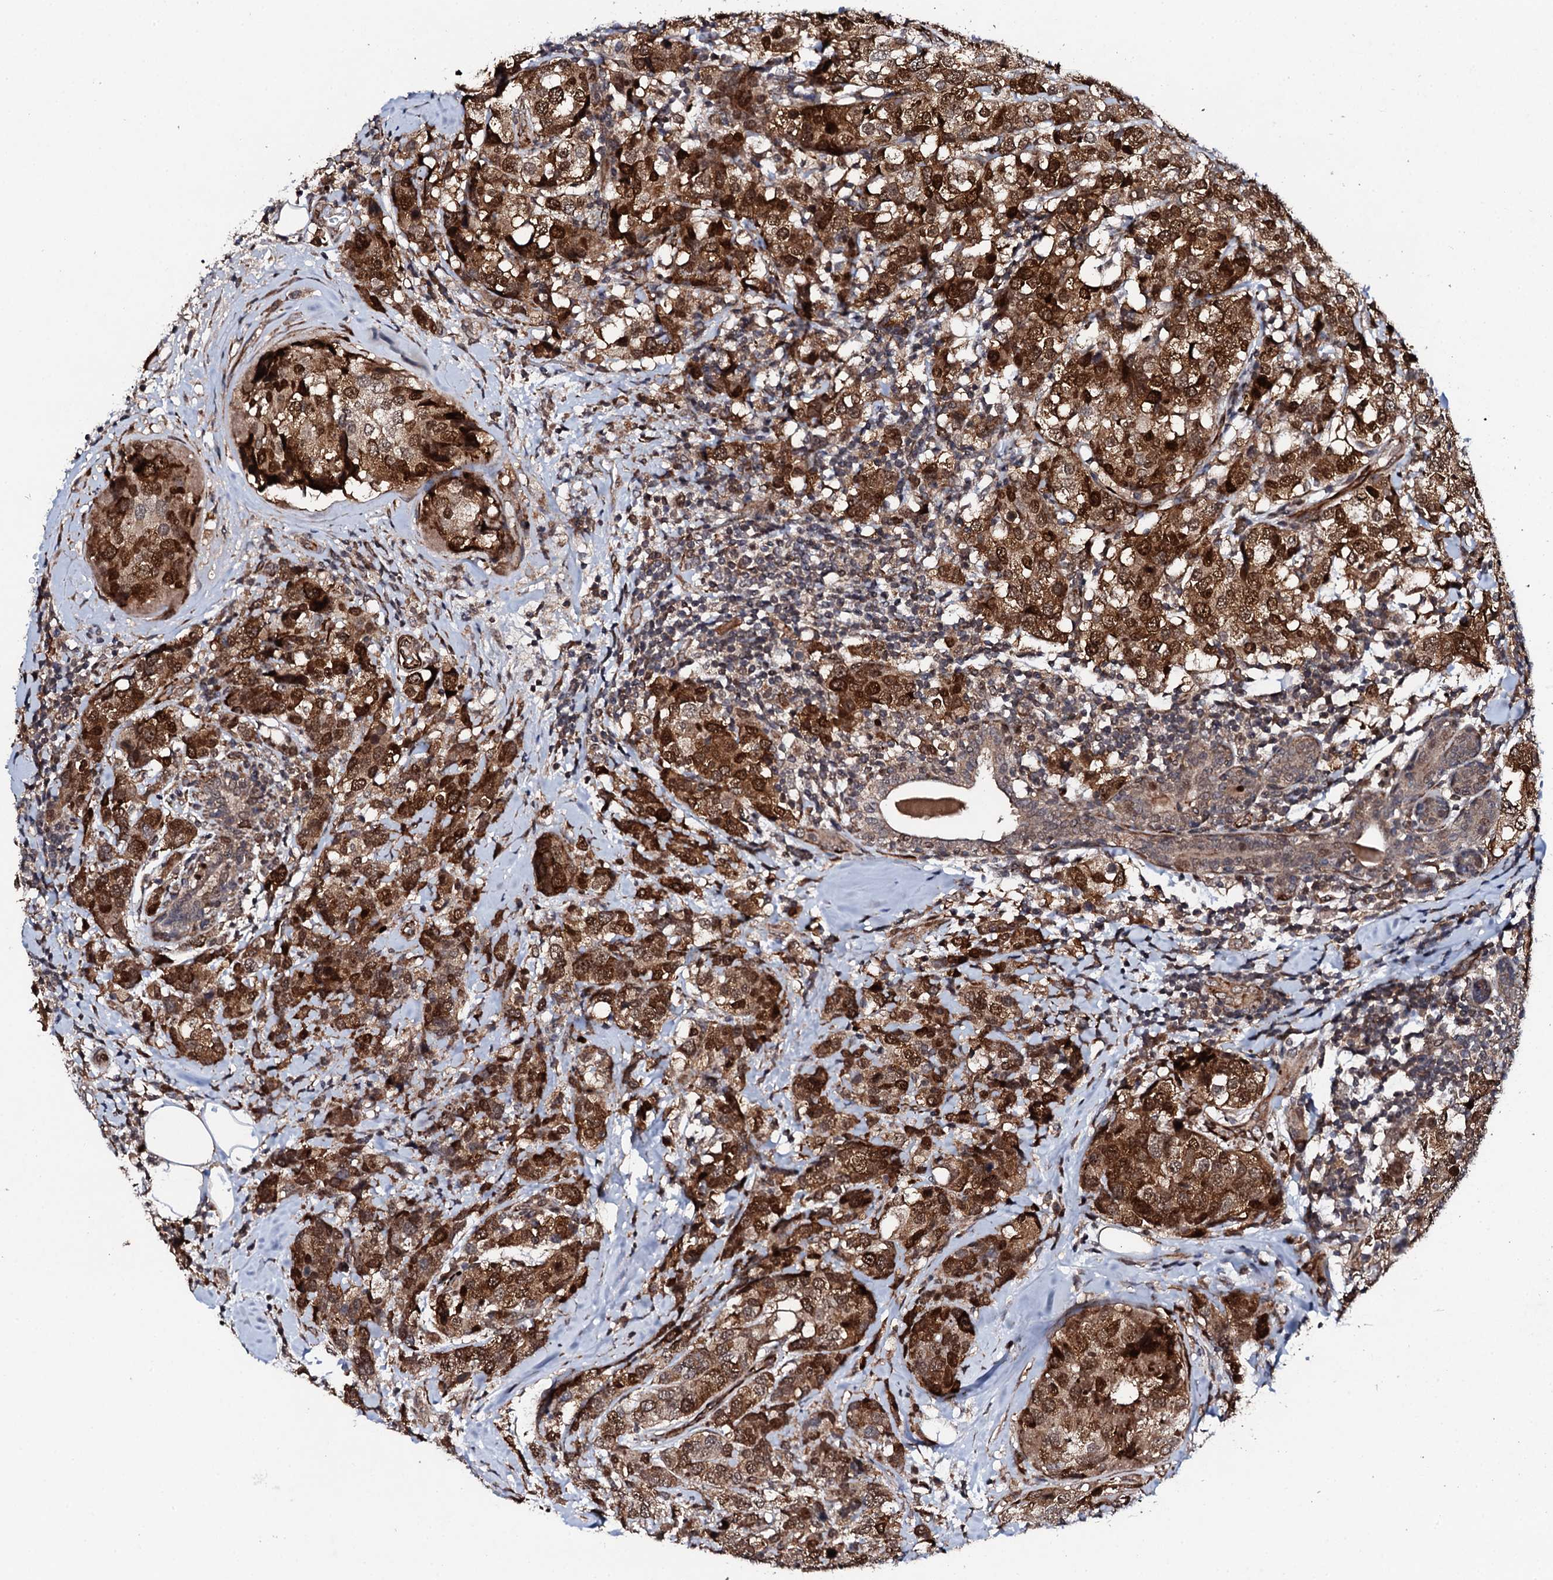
{"staining": {"intensity": "strong", "quantity": ">75%", "location": "cytoplasmic/membranous,nuclear"}, "tissue": "breast cancer", "cell_type": "Tumor cells", "image_type": "cancer", "snomed": [{"axis": "morphology", "description": "Lobular carcinoma"}, {"axis": "topography", "description": "Breast"}], "caption": "The image reveals immunohistochemical staining of lobular carcinoma (breast). There is strong cytoplasmic/membranous and nuclear positivity is appreciated in about >75% of tumor cells.", "gene": "FAM111A", "patient": {"sex": "female", "age": 59}}